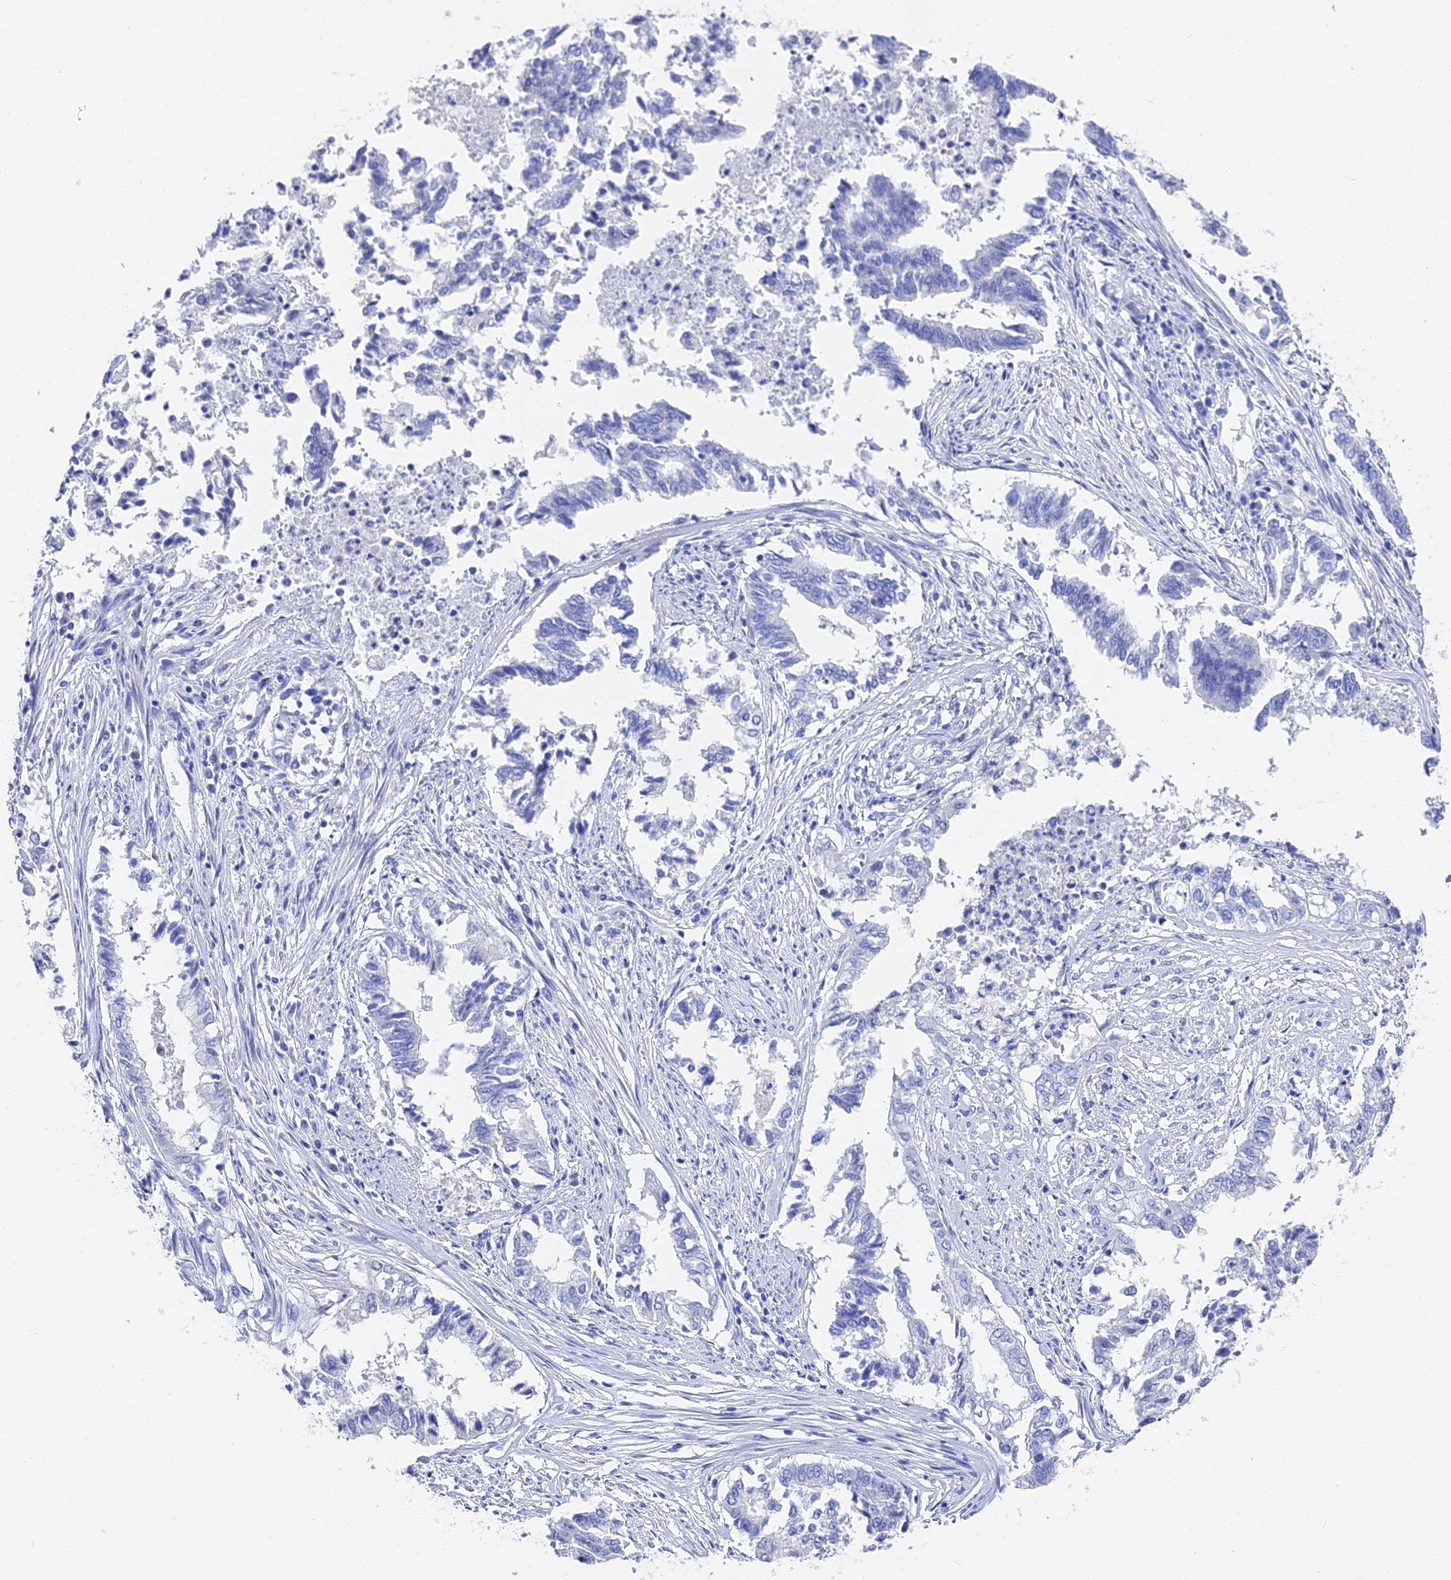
{"staining": {"intensity": "negative", "quantity": "none", "location": "none"}, "tissue": "endometrial cancer", "cell_type": "Tumor cells", "image_type": "cancer", "snomed": [{"axis": "morphology", "description": "Necrosis, NOS"}, {"axis": "morphology", "description": "Adenocarcinoma, NOS"}, {"axis": "topography", "description": "Endometrium"}], "caption": "Image shows no significant protein expression in tumor cells of endometrial adenocarcinoma.", "gene": "VPS33B", "patient": {"sex": "female", "age": 79}}